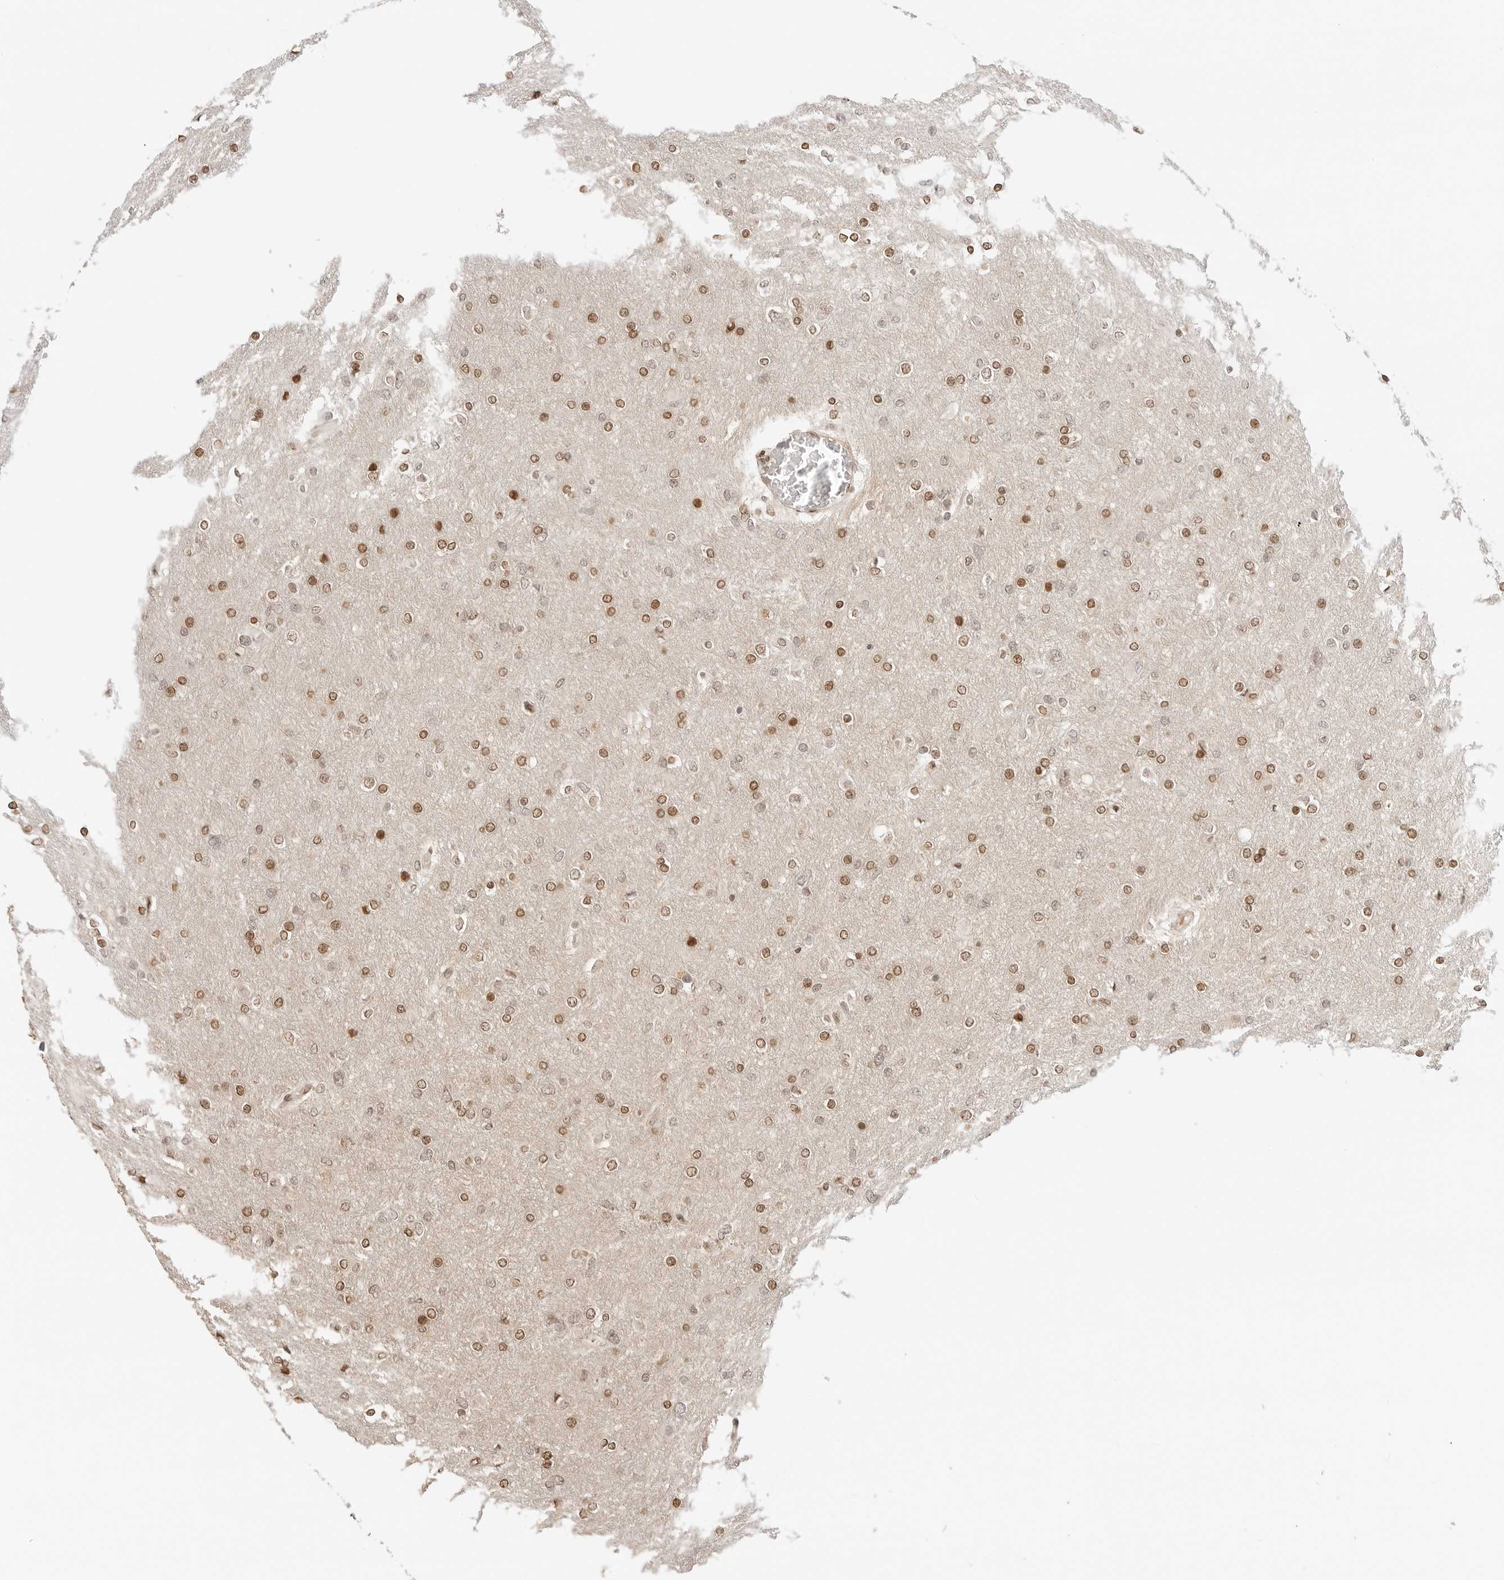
{"staining": {"intensity": "strong", "quantity": "25%-75%", "location": "nuclear"}, "tissue": "glioma", "cell_type": "Tumor cells", "image_type": "cancer", "snomed": [{"axis": "morphology", "description": "Glioma, malignant, High grade"}, {"axis": "topography", "description": "Cerebral cortex"}], "caption": "Immunohistochemistry (IHC) (DAB (3,3'-diaminobenzidine)) staining of glioma reveals strong nuclear protein positivity in approximately 25%-75% of tumor cells.", "gene": "POLH", "patient": {"sex": "female", "age": 36}}